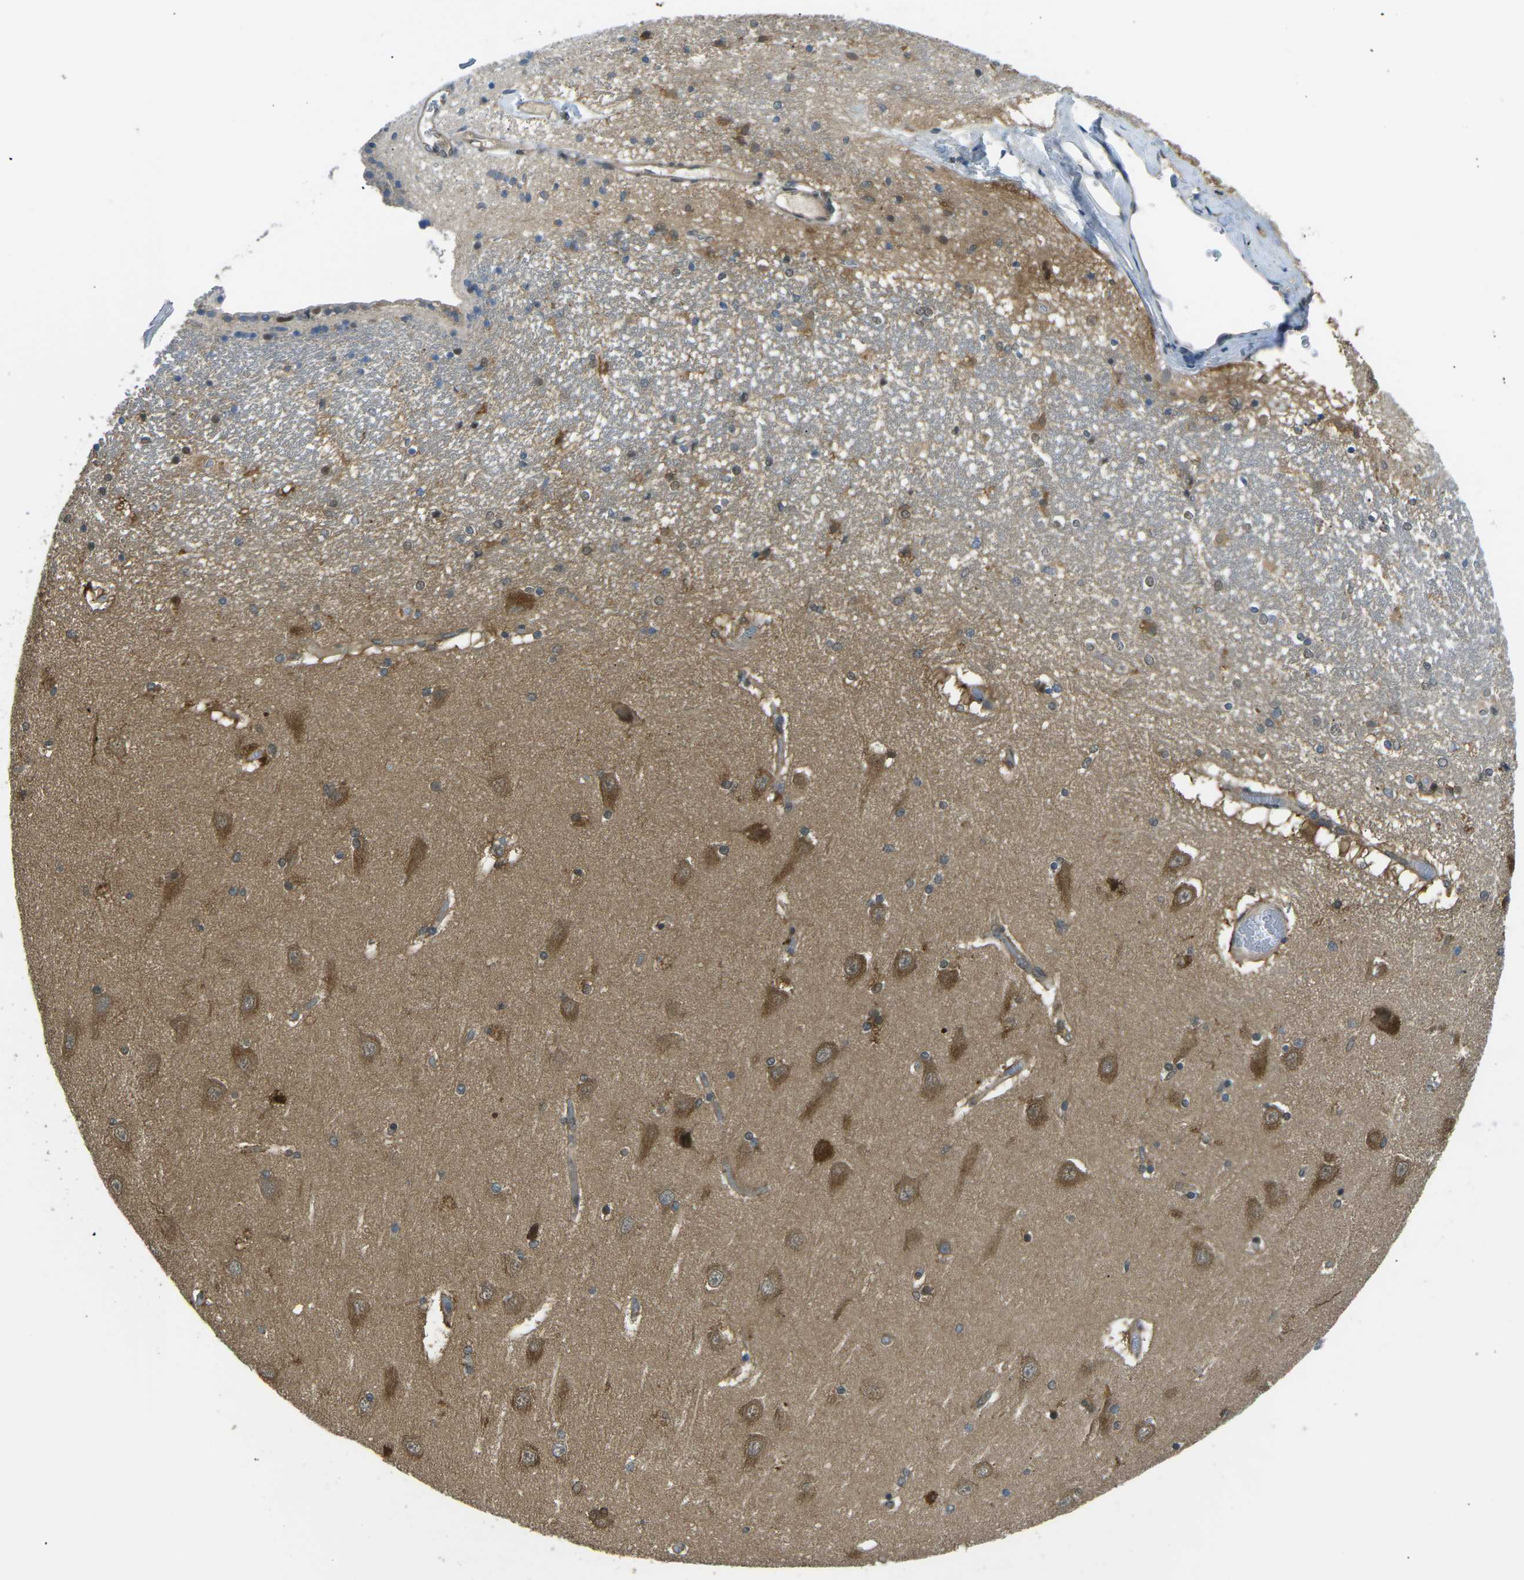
{"staining": {"intensity": "weak", "quantity": "<25%", "location": "cytoplasmic/membranous"}, "tissue": "hippocampus", "cell_type": "Glial cells", "image_type": "normal", "snomed": [{"axis": "morphology", "description": "Normal tissue, NOS"}, {"axis": "topography", "description": "Hippocampus"}], "caption": "This image is of unremarkable hippocampus stained with IHC to label a protein in brown with the nuclei are counter-stained blue. There is no staining in glial cells. The staining is performed using DAB brown chromogen with nuclei counter-stained in using hematoxylin.", "gene": "PIEZO2", "patient": {"sex": "female", "age": 54}}